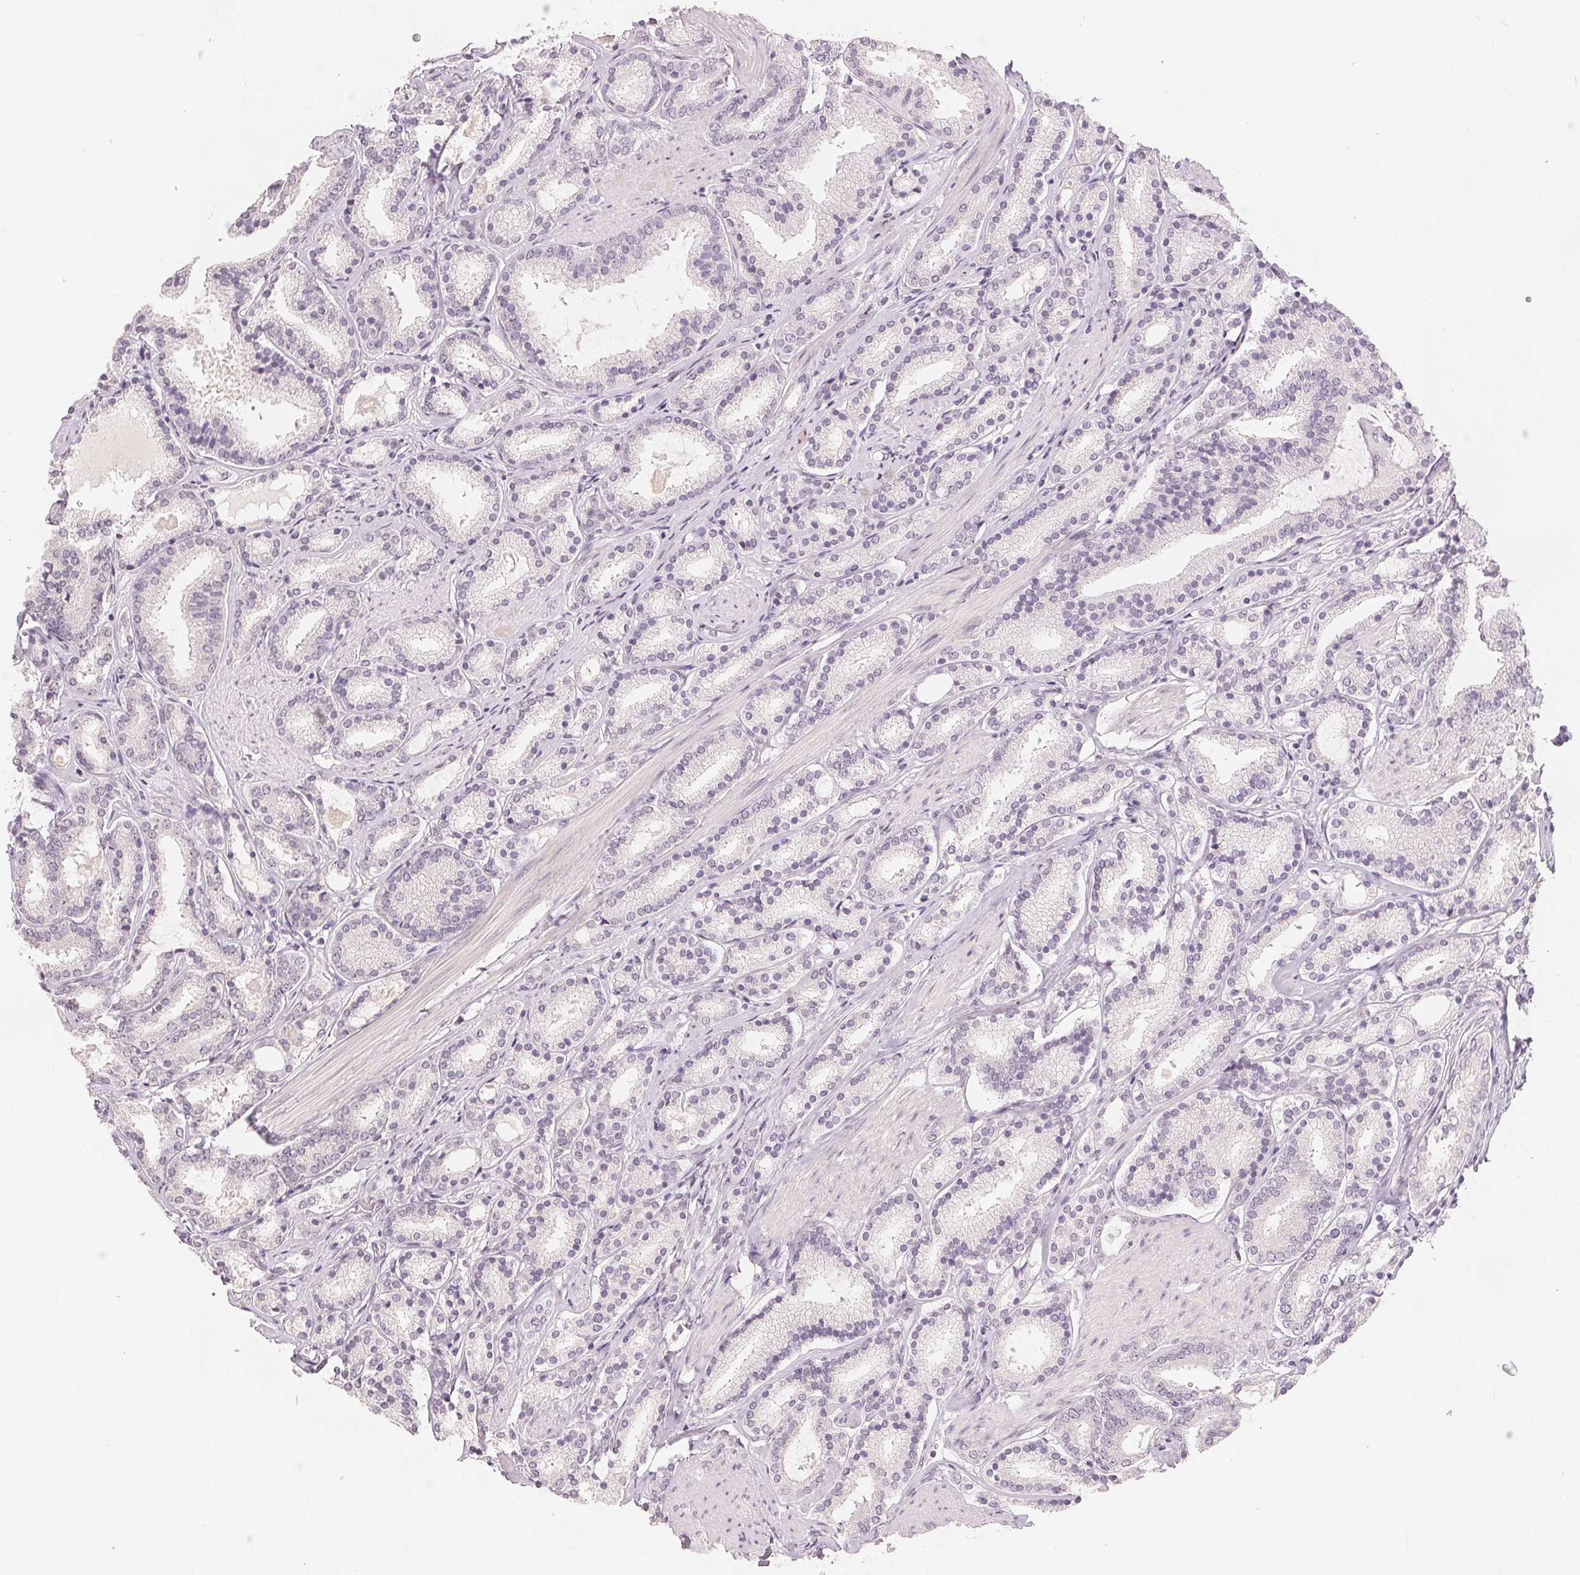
{"staining": {"intensity": "negative", "quantity": "none", "location": "none"}, "tissue": "prostate cancer", "cell_type": "Tumor cells", "image_type": "cancer", "snomed": [{"axis": "morphology", "description": "Adenocarcinoma, High grade"}, {"axis": "topography", "description": "Prostate"}], "caption": "IHC histopathology image of neoplastic tissue: high-grade adenocarcinoma (prostate) stained with DAB (3,3'-diaminobenzidine) demonstrates no significant protein expression in tumor cells. Nuclei are stained in blue.", "gene": "SLC27A5", "patient": {"sex": "male", "age": 63}}